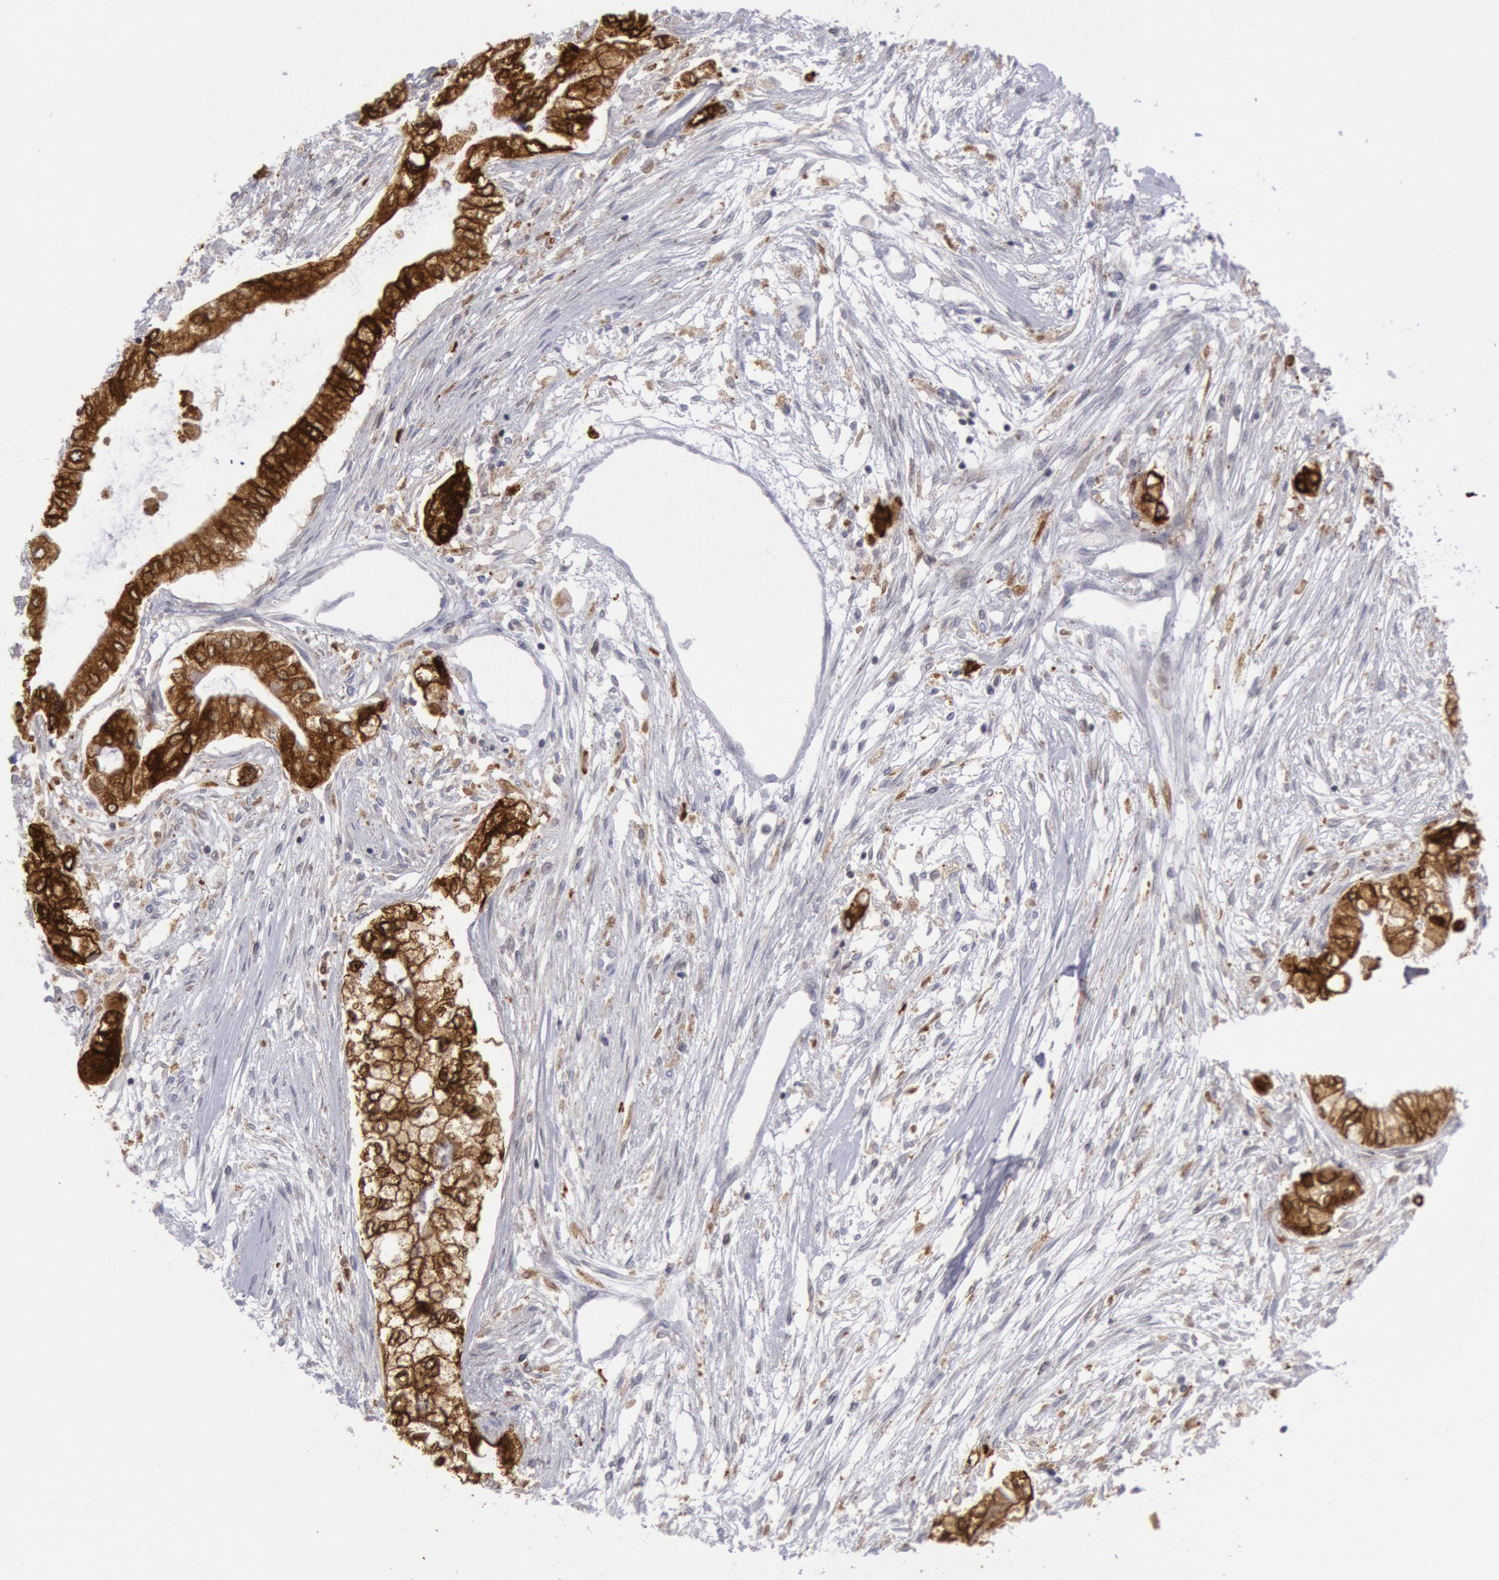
{"staining": {"intensity": "strong", "quantity": "25%-75%", "location": "cytoplasmic/membranous"}, "tissue": "pancreatic cancer", "cell_type": "Tumor cells", "image_type": "cancer", "snomed": [{"axis": "morphology", "description": "Adenocarcinoma, NOS"}, {"axis": "topography", "description": "Pancreas"}], "caption": "Strong cytoplasmic/membranous protein expression is identified in about 25%-75% of tumor cells in adenocarcinoma (pancreatic).", "gene": "PTGS2", "patient": {"sex": "male", "age": 79}}